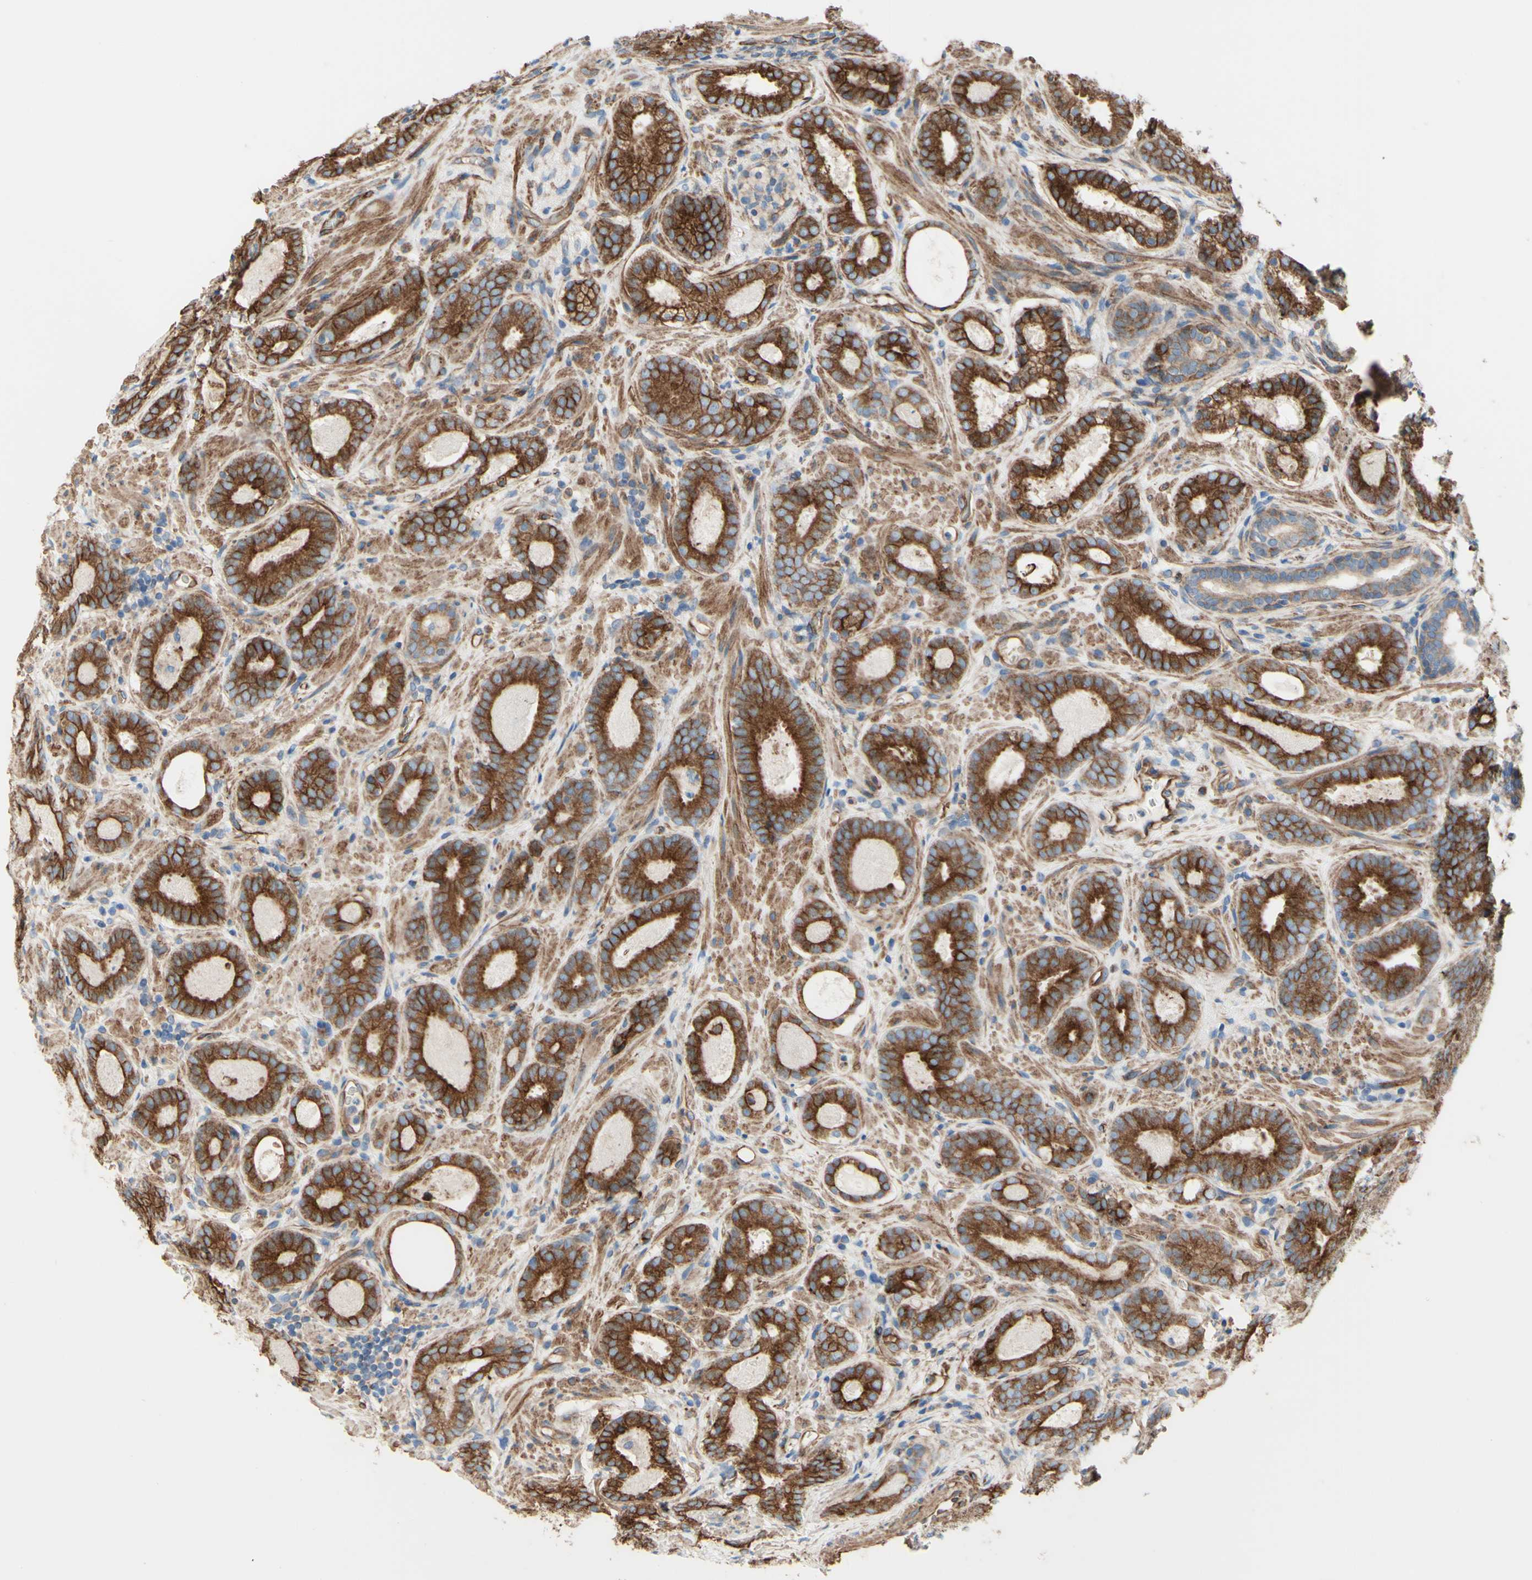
{"staining": {"intensity": "strong", "quantity": ">75%", "location": "cytoplasmic/membranous"}, "tissue": "prostate cancer", "cell_type": "Tumor cells", "image_type": "cancer", "snomed": [{"axis": "morphology", "description": "Adenocarcinoma, Low grade"}, {"axis": "topography", "description": "Prostate"}], "caption": "Prostate cancer (adenocarcinoma (low-grade)) was stained to show a protein in brown. There is high levels of strong cytoplasmic/membranous staining in approximately >75% of tumor cells. (IHC, brightfield microscopy, high magnification).", "gene": "ENDOD1", "patient": {"sex": "male", "age": 69}}